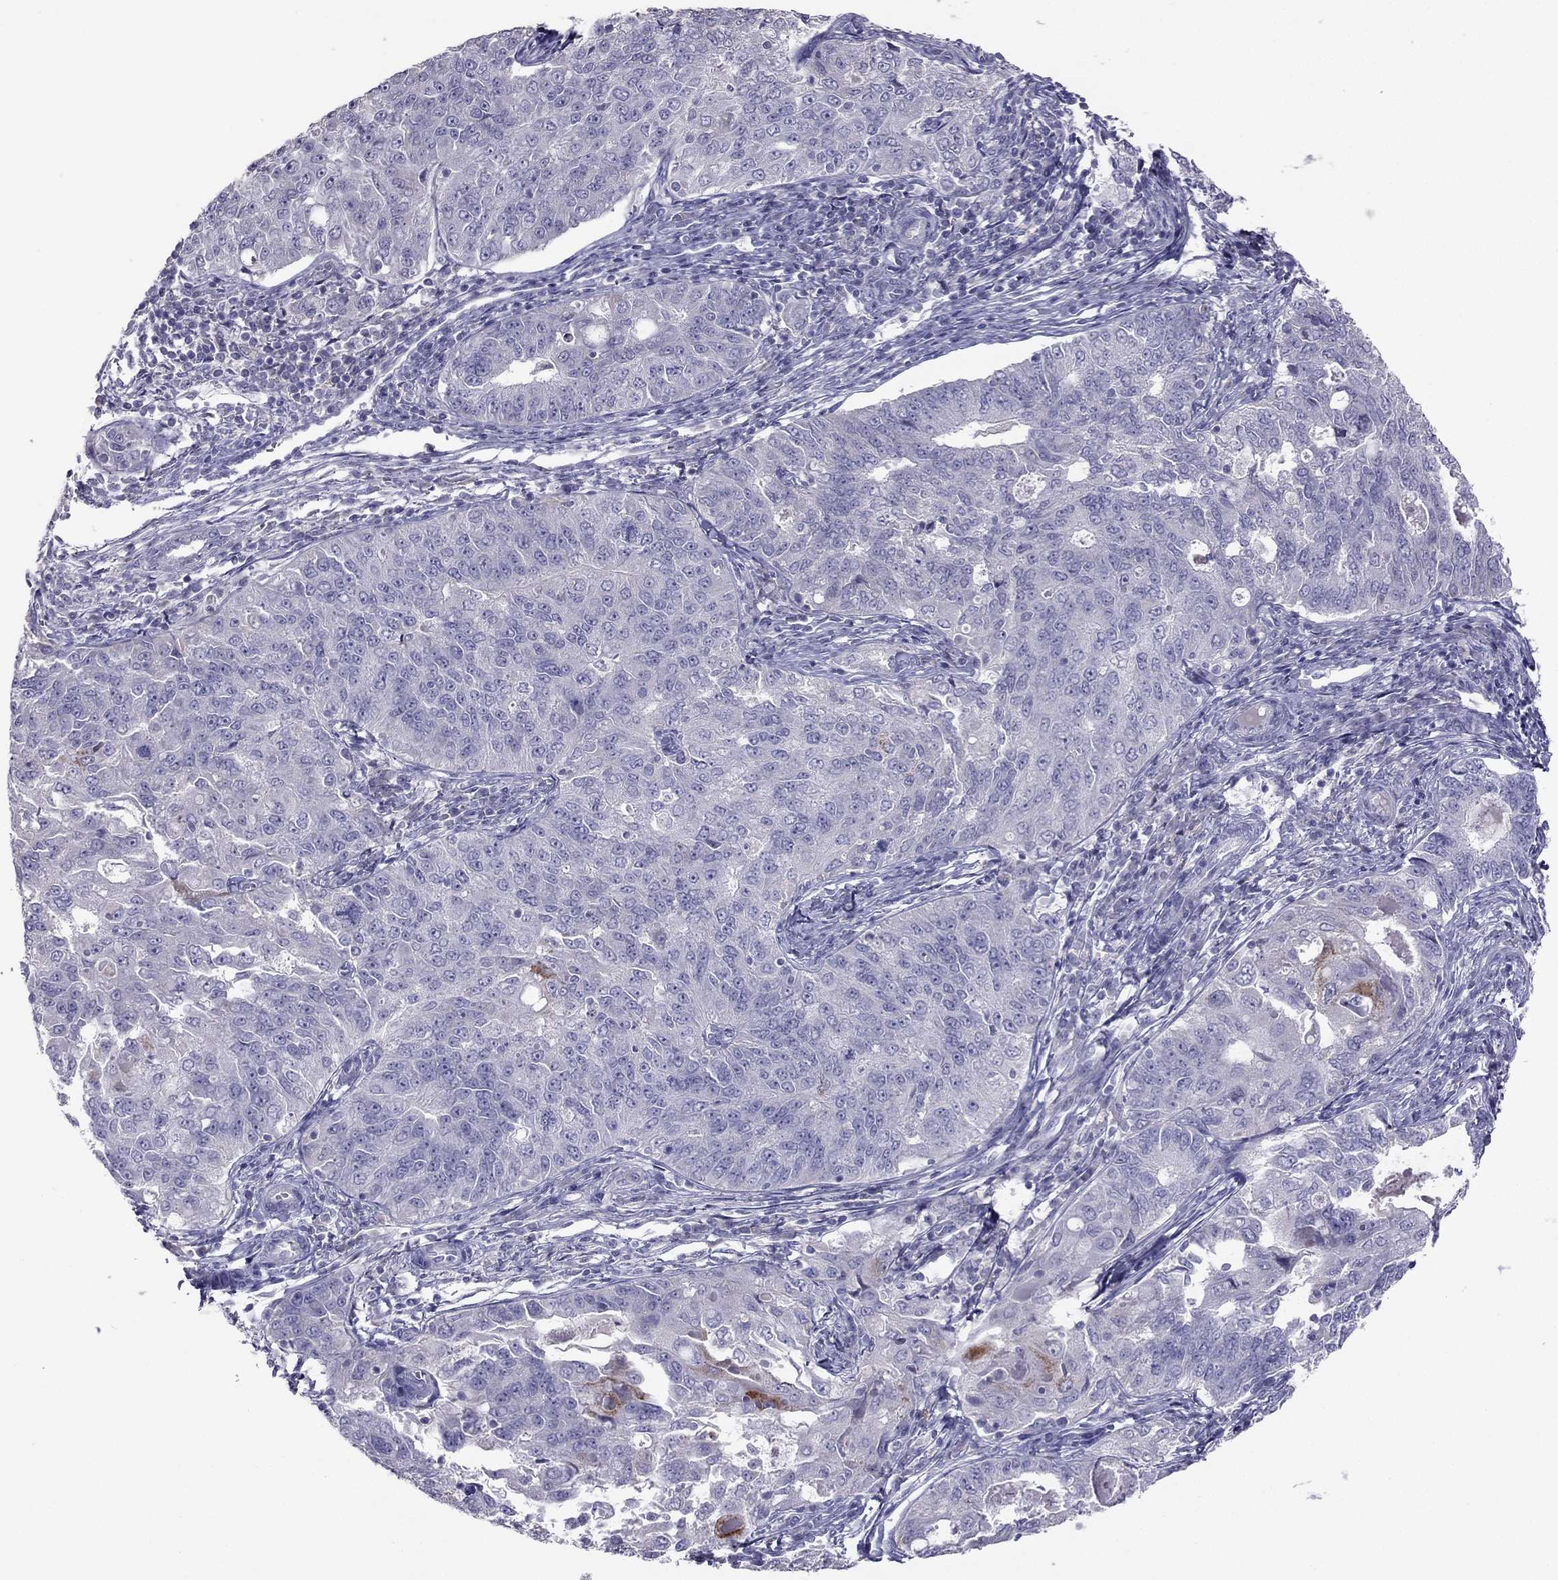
{"staining": {"intensity": "negative", "quantity": "none", "location": "none"}, "tissue": "endometrial cancer", "cell_type": "Tumor cells", "image_type": "cancer", "snomed": [{"axis": "morphology", "description": "Adenocarcinoma, NOS"}, {"axis": "topography", "description": "Endometrium"}], "caption": "High magnification brightfield microscopy of endometrial cancer (adenocarcinoma) stained with DAB (brown) and counterstained with hematoxylin (blue): tumor cells show no significant staining.", "gene": "RGS8", "patient": {"sex": "female", "age": 43}}